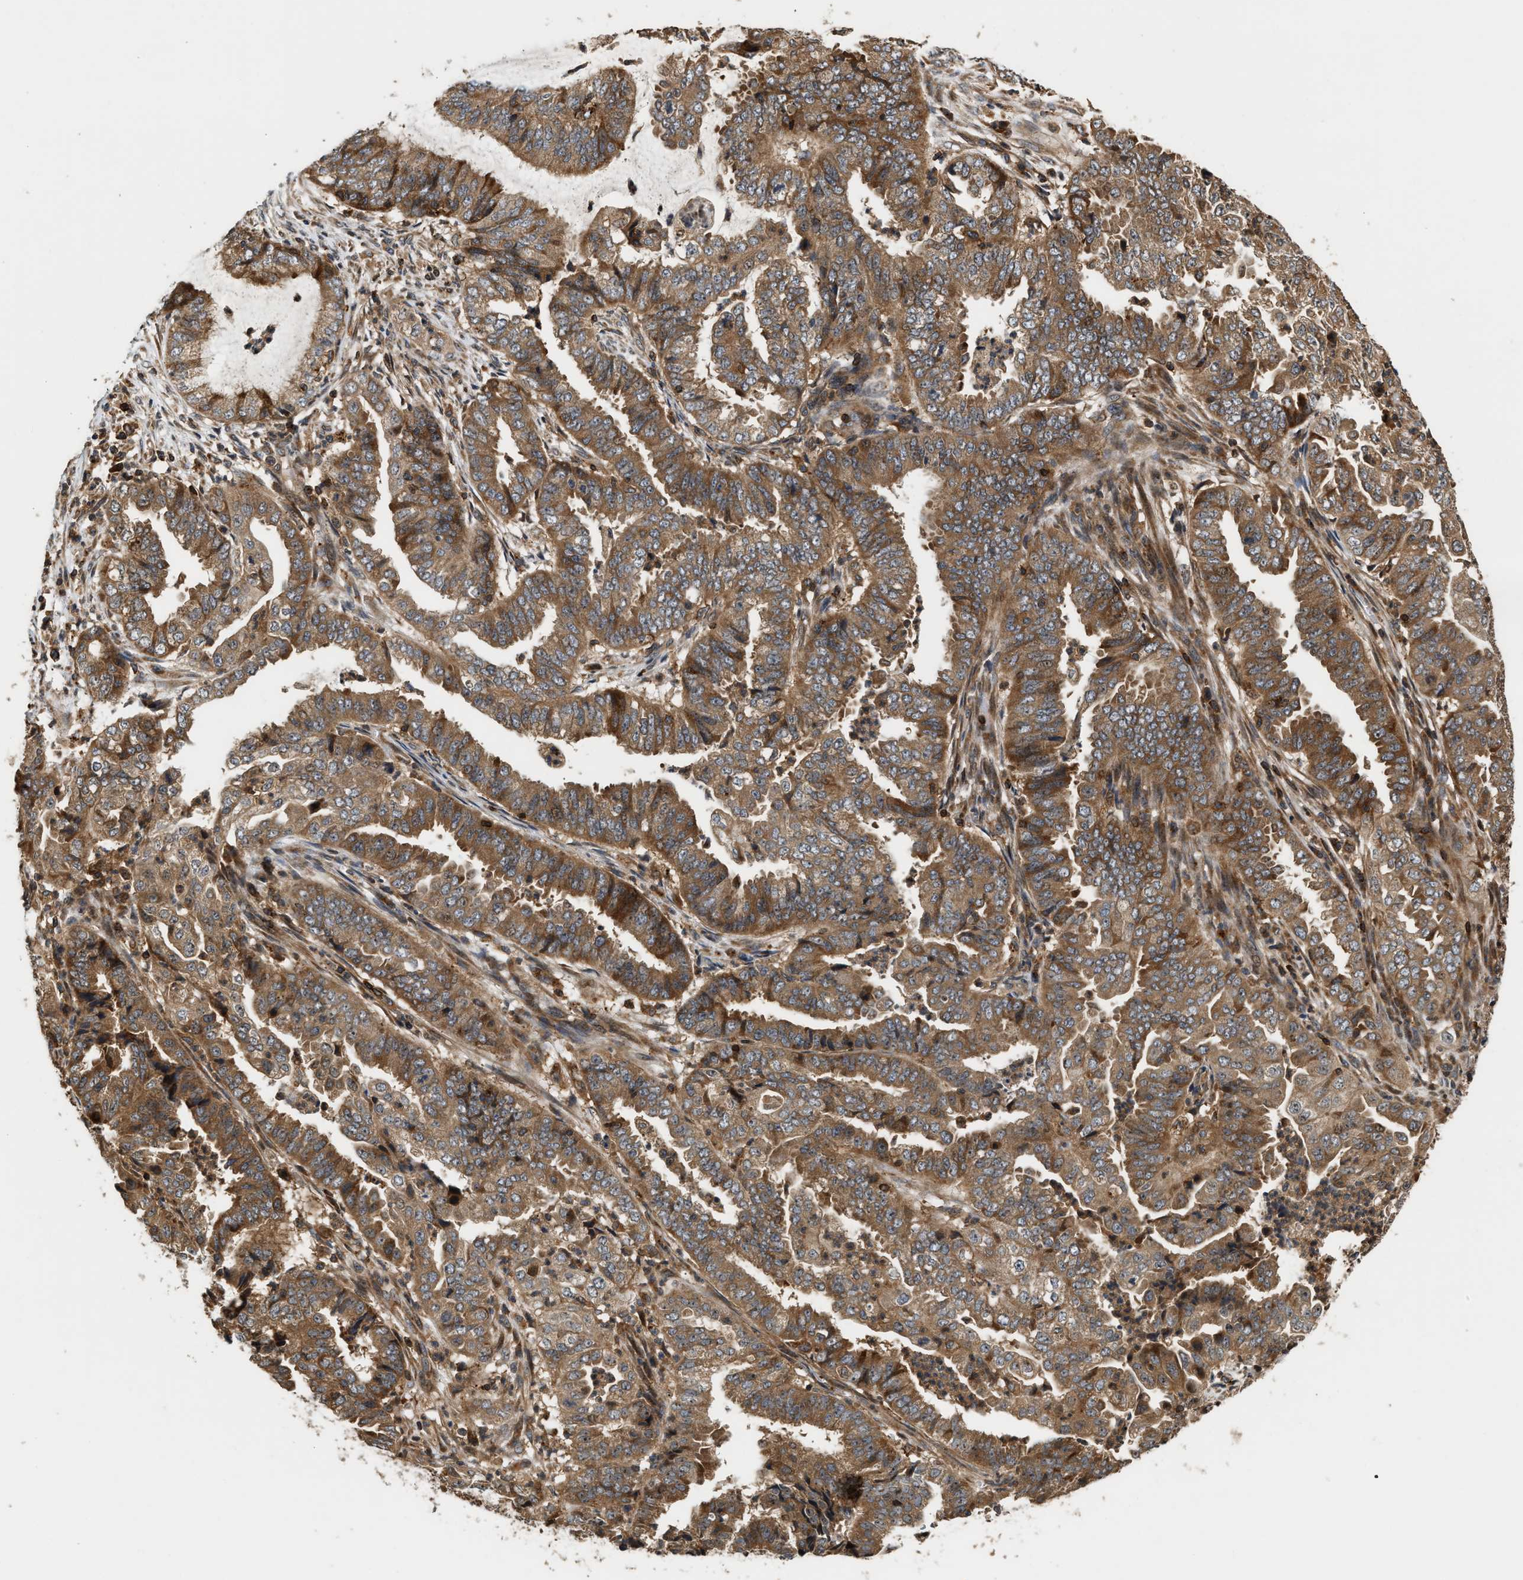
{"staining": {"intensity": "moderate", "quantity": ">75%", "location": "cytoplasmic/membranous"}, "tissue": "endometrial cancer", "cell_type": "Tumor cells", "image_type": "cancer", "snomed": [{"axis": "morphology", "description": "Adenocarcinoma, NOS"}, {"axis": "topography", "description": "Endometrium"}], "caption": "Protein staining demonstrates moderate cytoplasmic/membranous staining in about >75% of tumor cells in endometrial cancer (adenocarcinoma).", "gene": "SNX5", "patient": {"sex": "female", "age": 51}}